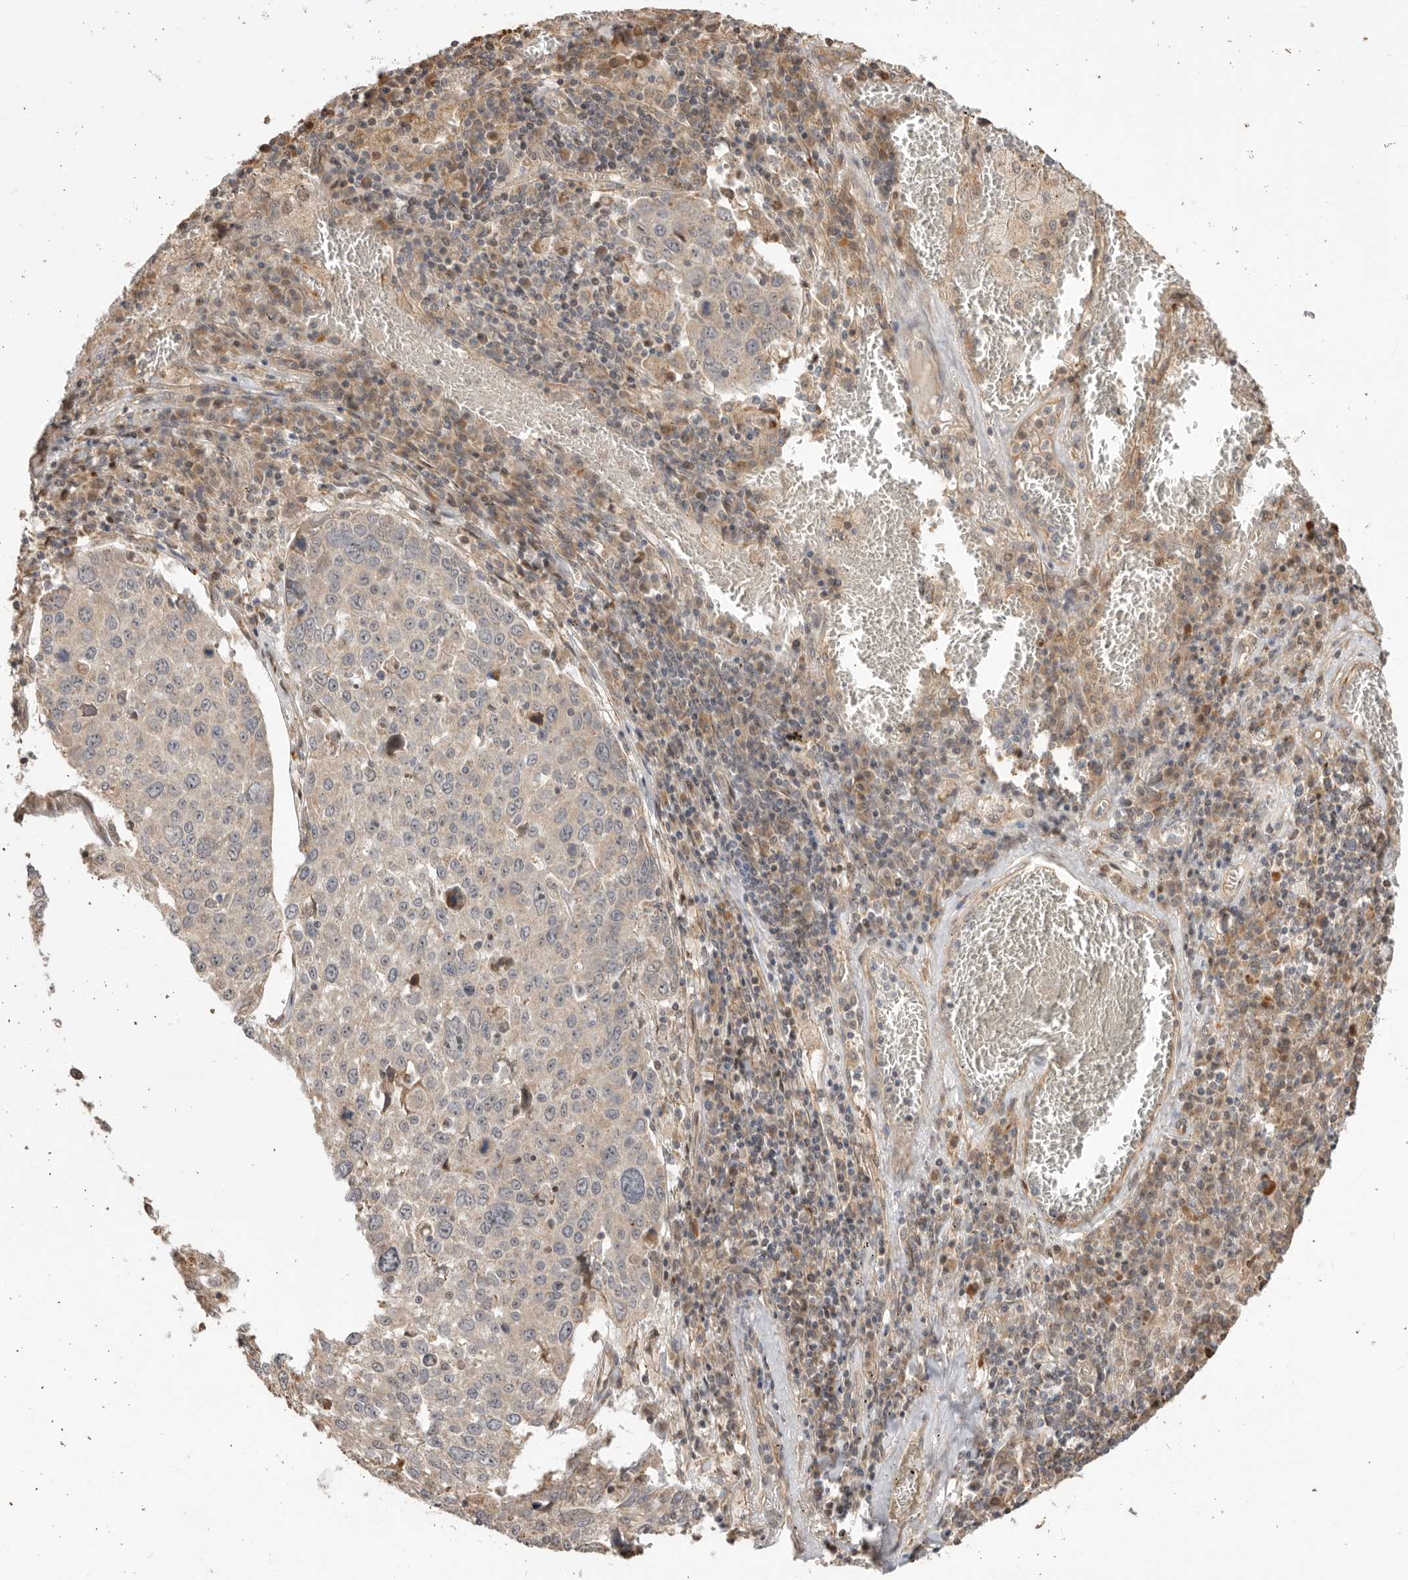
{"staining": {"intensity": "negative", "quantity": "none", "location": "none"}, "tissue": "lung cancer", "cell_type": "Tumor cells", "image_type": "cancer", "snomed": [{"axis": "morphology", "description": "Squamous cell carcinoma, NOS"}, {"axis": "topography", "description": "Lung"}], "caption": "High magnification brightfield microscopy of squamous cell carcinoma (lung) stained with DAB (brown) and counterstained with hematoxylin (blue): tumor cells show no significant positivity.", "gene": "DPH7", "patient": {"sex": "male", "age": 65}}